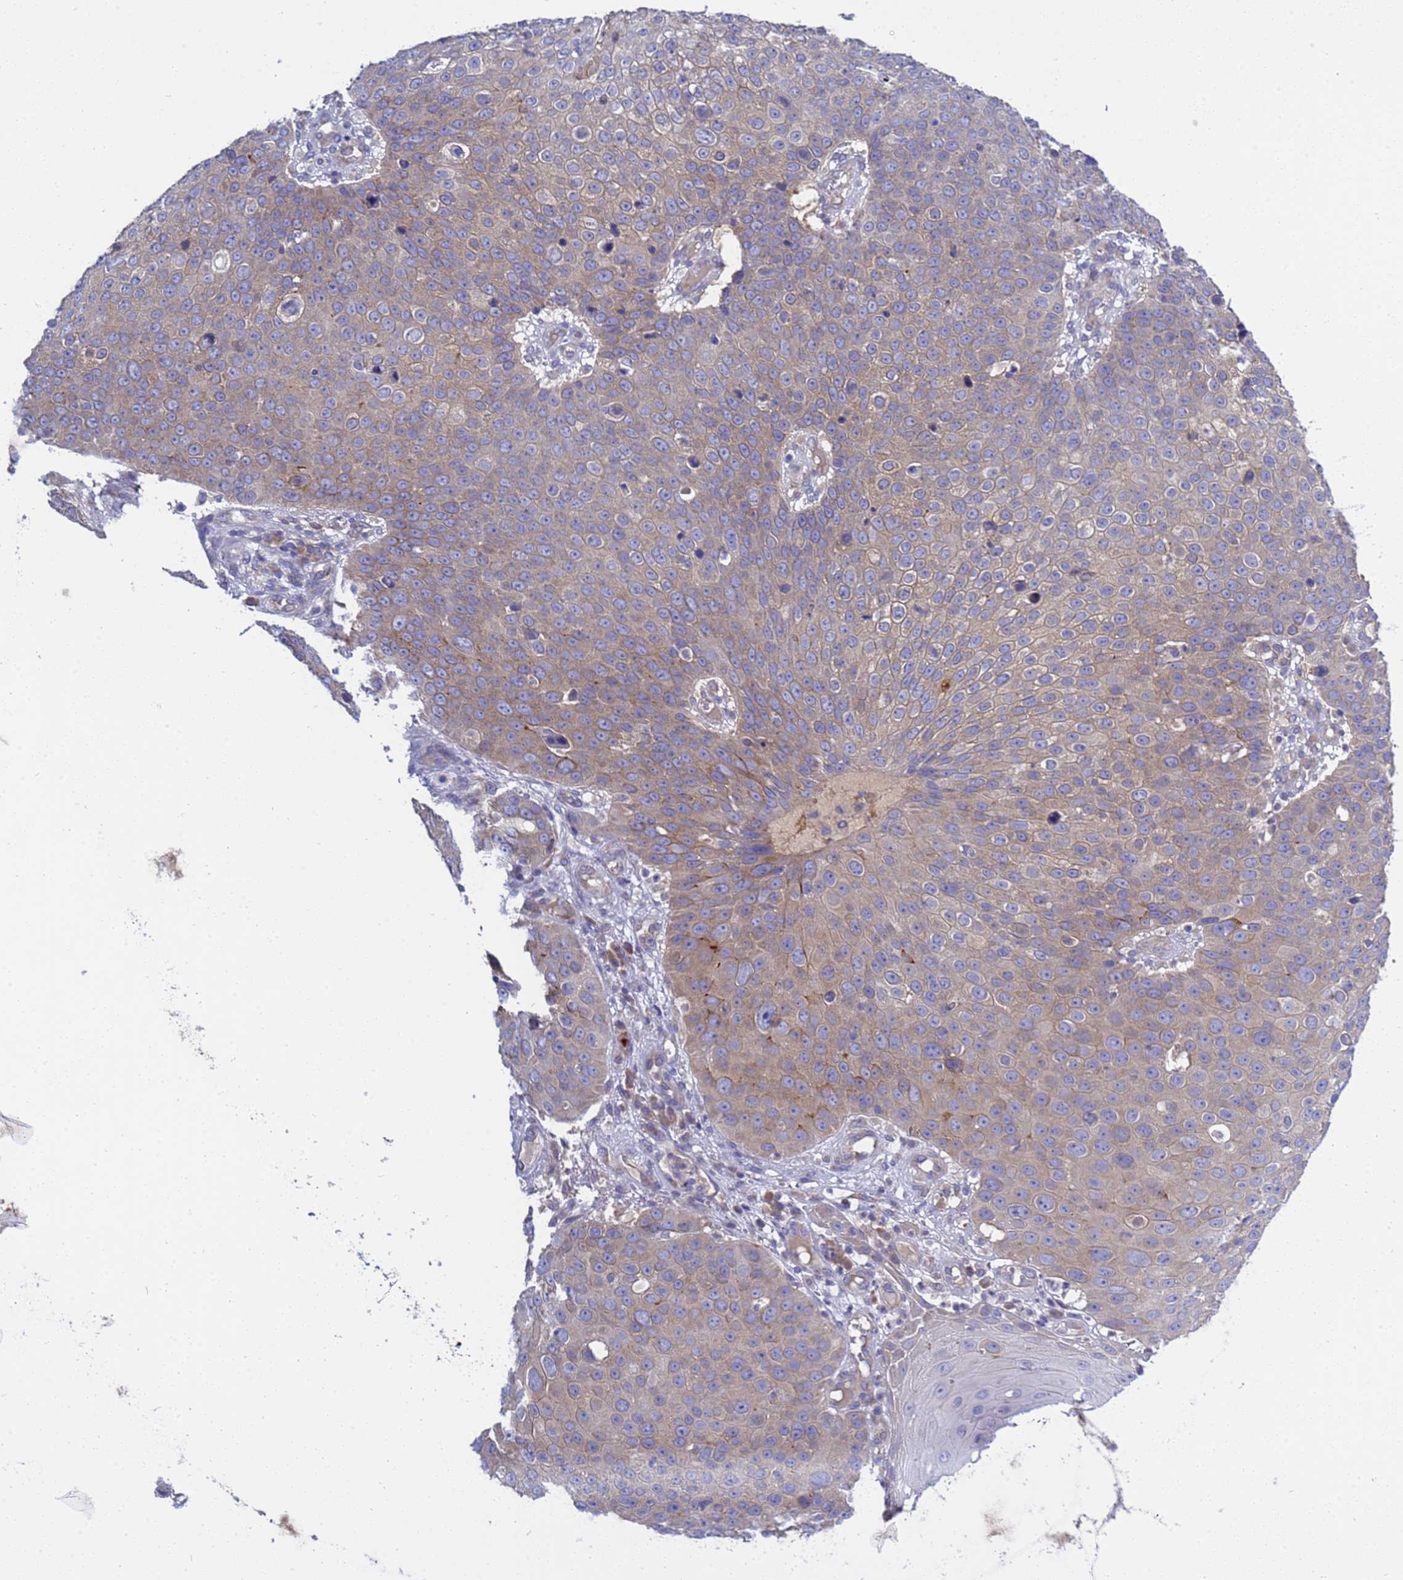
{"staining": {"intensity": "weak", "quantity": "<25%", "location": "cytoplasmic/membranous"}, "tissue": "skin cancer", "cell_type": "Tumor cells", "image_type": "cancer", "snomed": [{"axis": "morphology", "description": "Squamous cell carcinoma, NOS"}, {"axis": "topography", "description": "Skin"}], "caption": "This is a micrograph of IHC staining of skin cancer, which shows no expression in tumor cells. (Stains: DAB (3,3'-diaminobenzidine) immunohistochemistry with hematoxylin counter stain, Microscopy: brightfield microscopy at high magnification).", "gene": "RC3H2", "patient": {"sex": "male", "age": 71}}